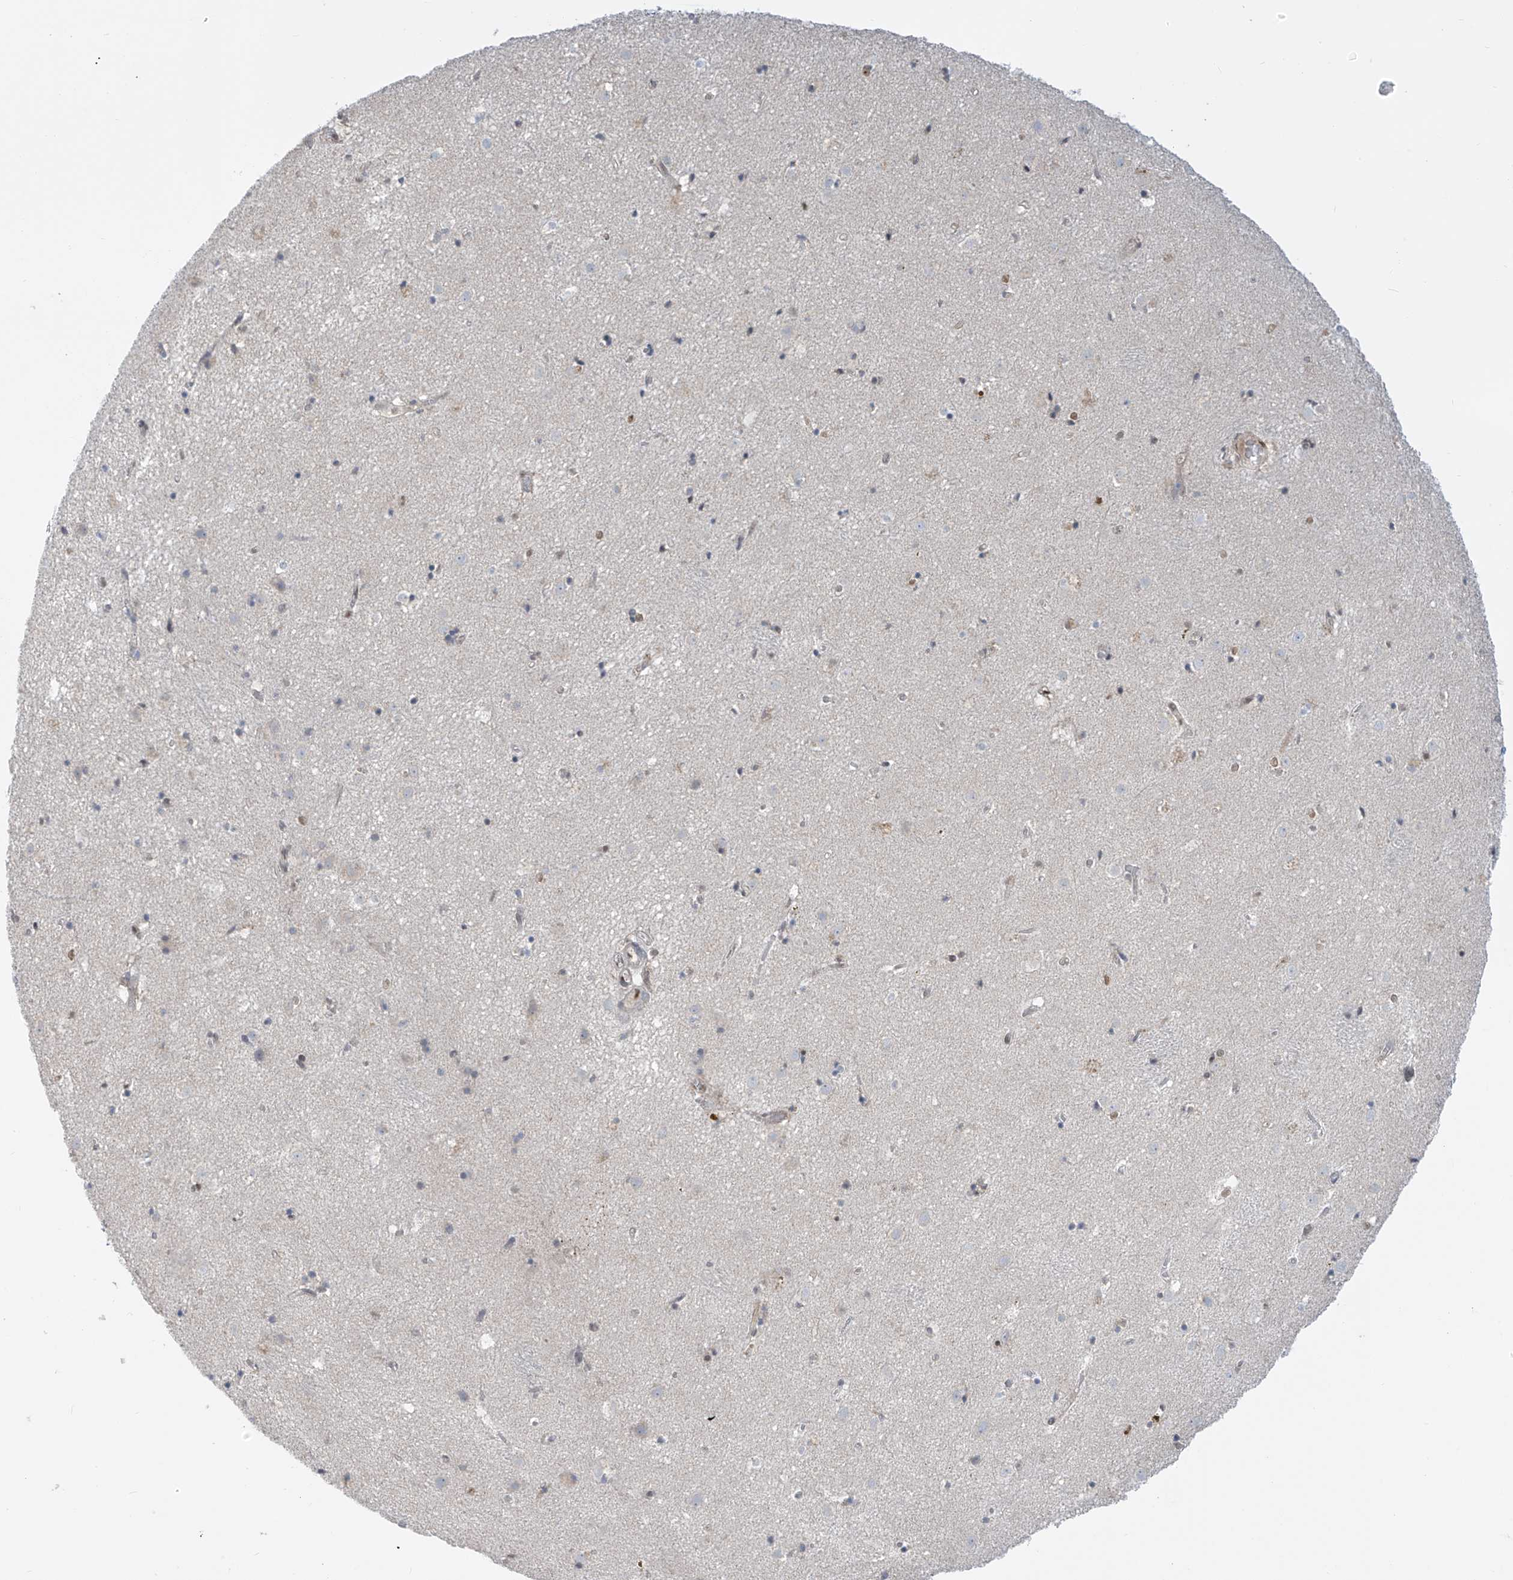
{"staining": {"intensity": "weak", "quantity": "25%-75%", "location": "nuclear"}, "tissue": "caudate", "cell_type": "Glial cells", "image_type": "normal", "snomed": [{"axis": "morphology", "description": "Normal tissue, NOS"}, {"axis": "topography", "description": "Lateral ventricle wall"}], "caption": "This histopathology image displays immunohistochemistry (IHC) staining of unremarkable human caudate, with low weak nuclear positivity in approximately 25%-75% of glial cells.", "gene": "PM20D2", "patient": {"sex": "male", "age": 70}}